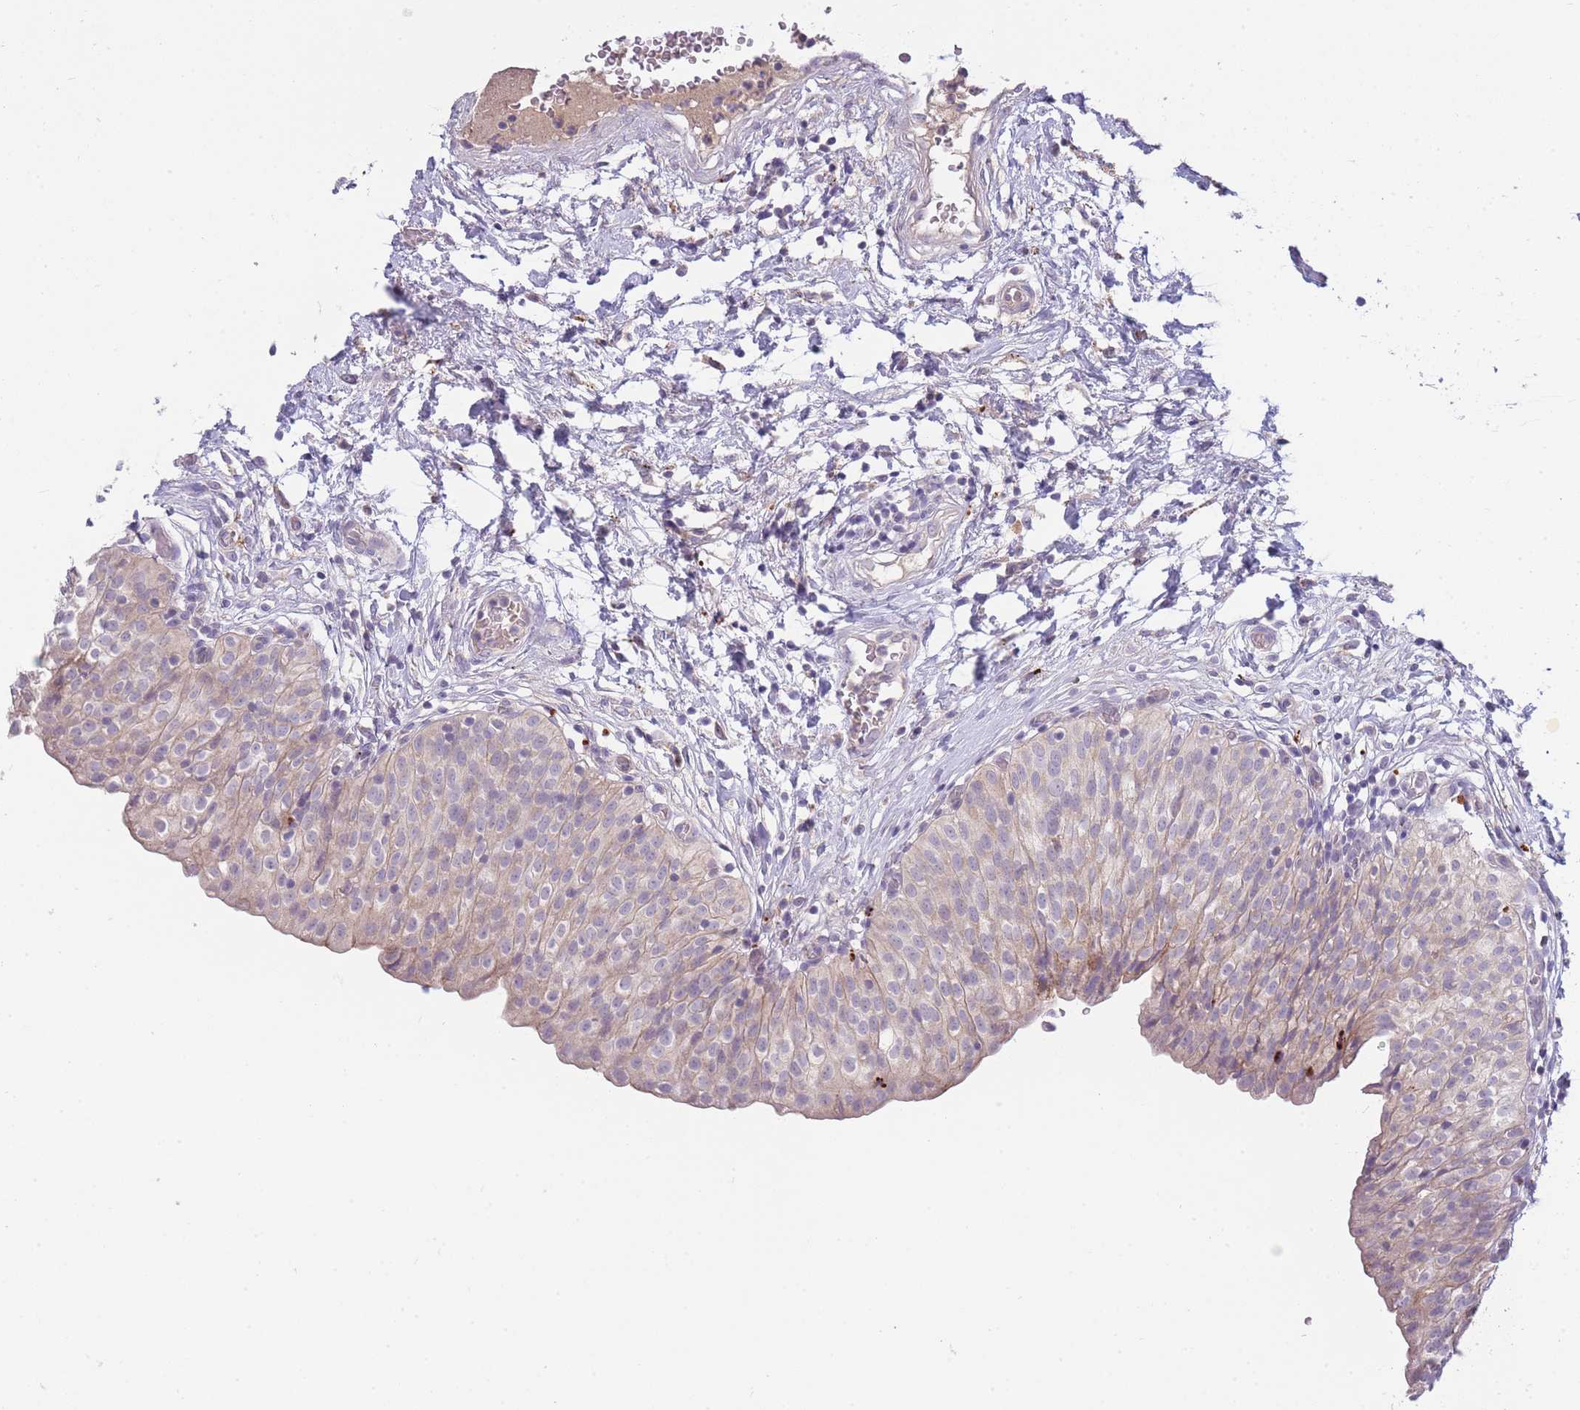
{"staining": {"intensity": "weak", "quantity": "25%-75%", "location": "cytoplasmic/membranous"}, "tissue": "urinary bladder", "cell_type": "Urothelial cells", "image_type": "normal", "snomed": [{"axis": "morphology", "description": "Normal tissue, NOS"}, {"axis": "topography", "description": "Urinary bladder"}], "caption": "Normal urinary bladder was stained to show a protein in brown. There is low levels of weak cytoplasmic/membranous staining in approximately 25%-75% of urothelial cells. (Brightfield microscopy of DAB IHC at high magnification).", "gene": "TRIM61", "patient": {"sex": "male", "age": 55}}